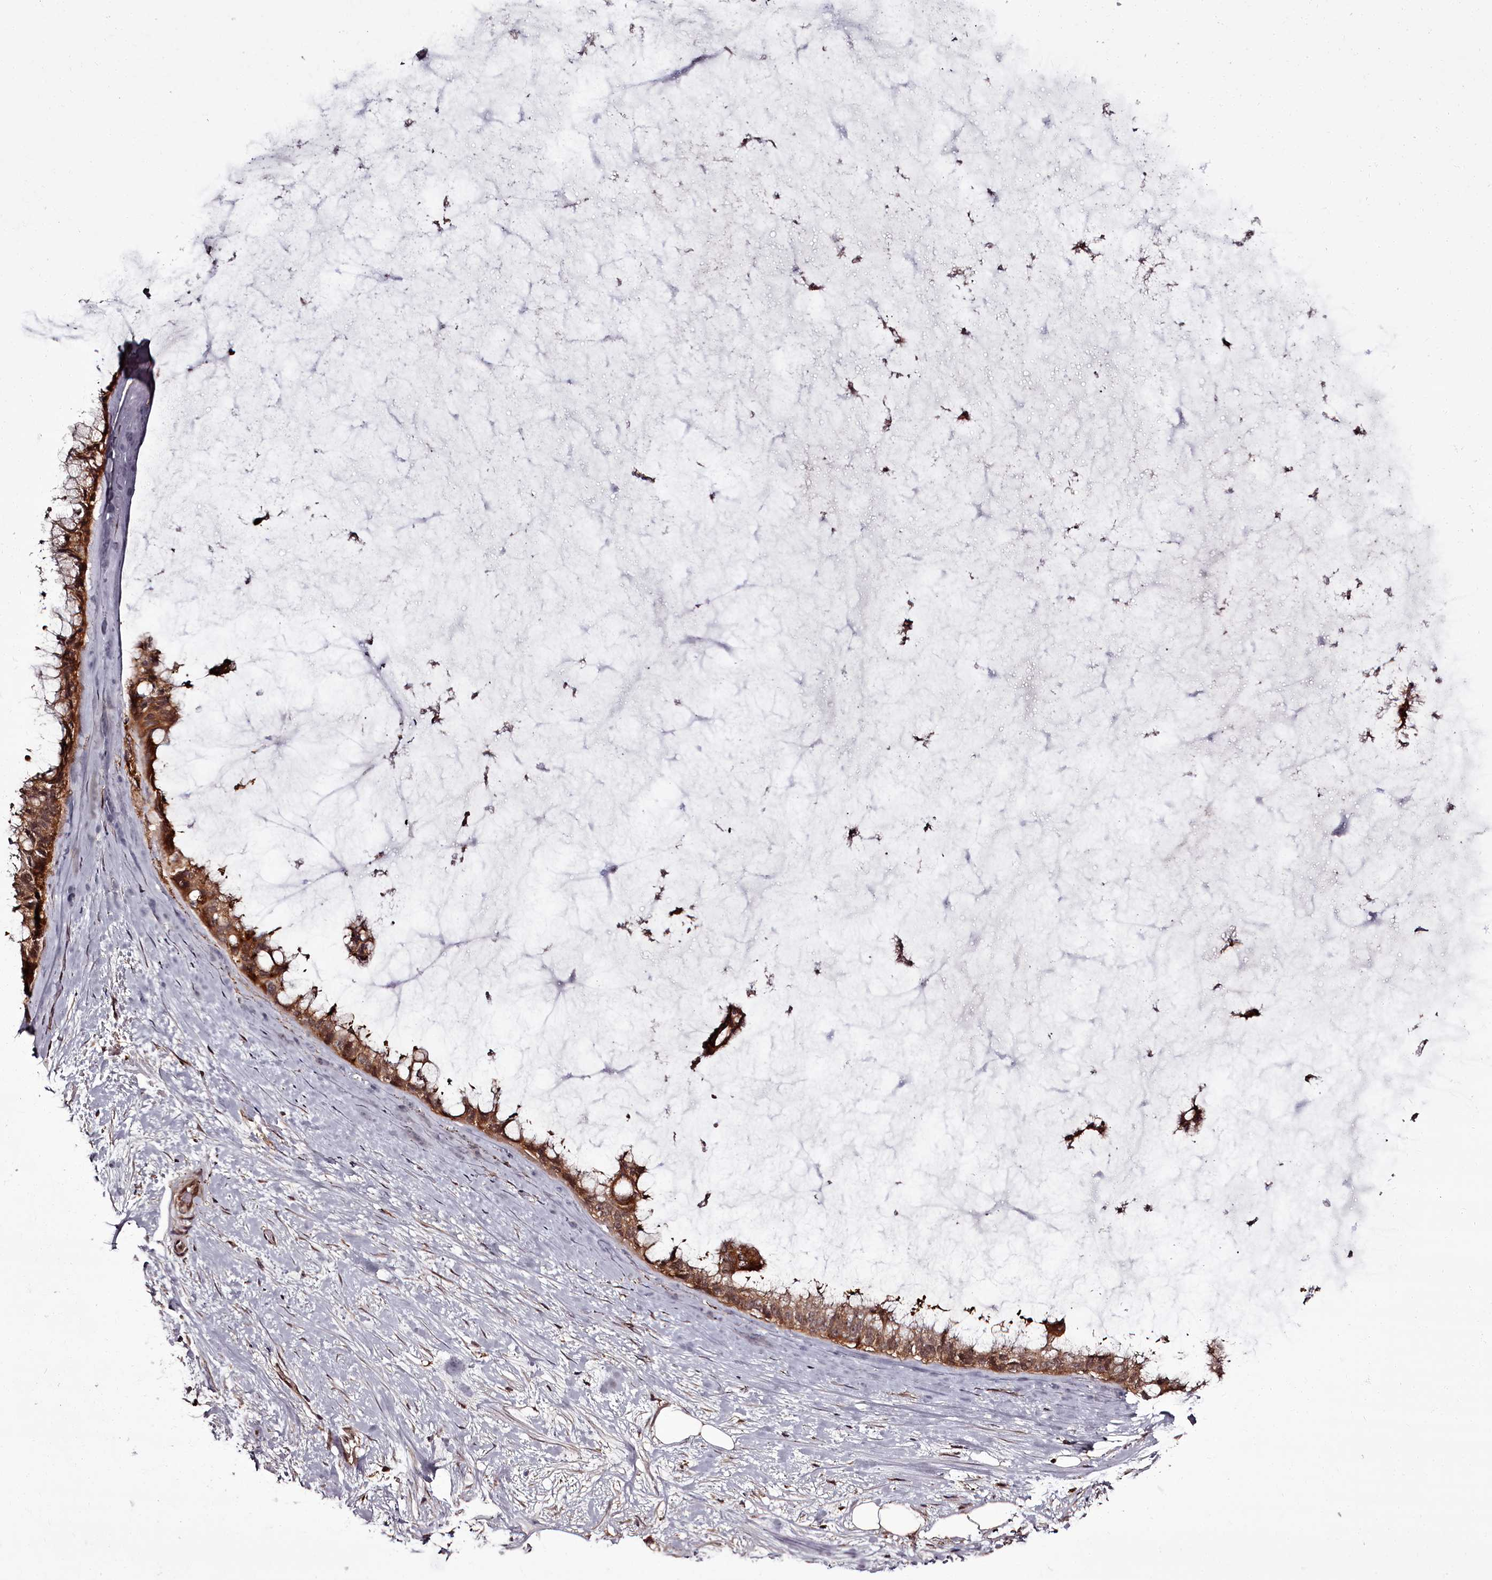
{"staining": {"intensity": "strong", "quantity": ">75%", "location": "cytoplasmic/membranous"}, "tissue": "ovarian cancer", "cell_type": "Tumor cells", "image_type": "cancer", "snomed": [{"axis": "morphology", "description": "Cystadenocarcinoma, mucinous, NOS"}, {"axis": "topography", "description": "Ovary"}], "caption": "IHC (DAB (3,3'-diaminobenzidine)) staining of ovarian cancer demonstrates strong cytoplasmic/membranous protein staining in about >75% of tumor cells.", "gene": "PCBP2", "patient": {"sex": "female", "age": 39}}